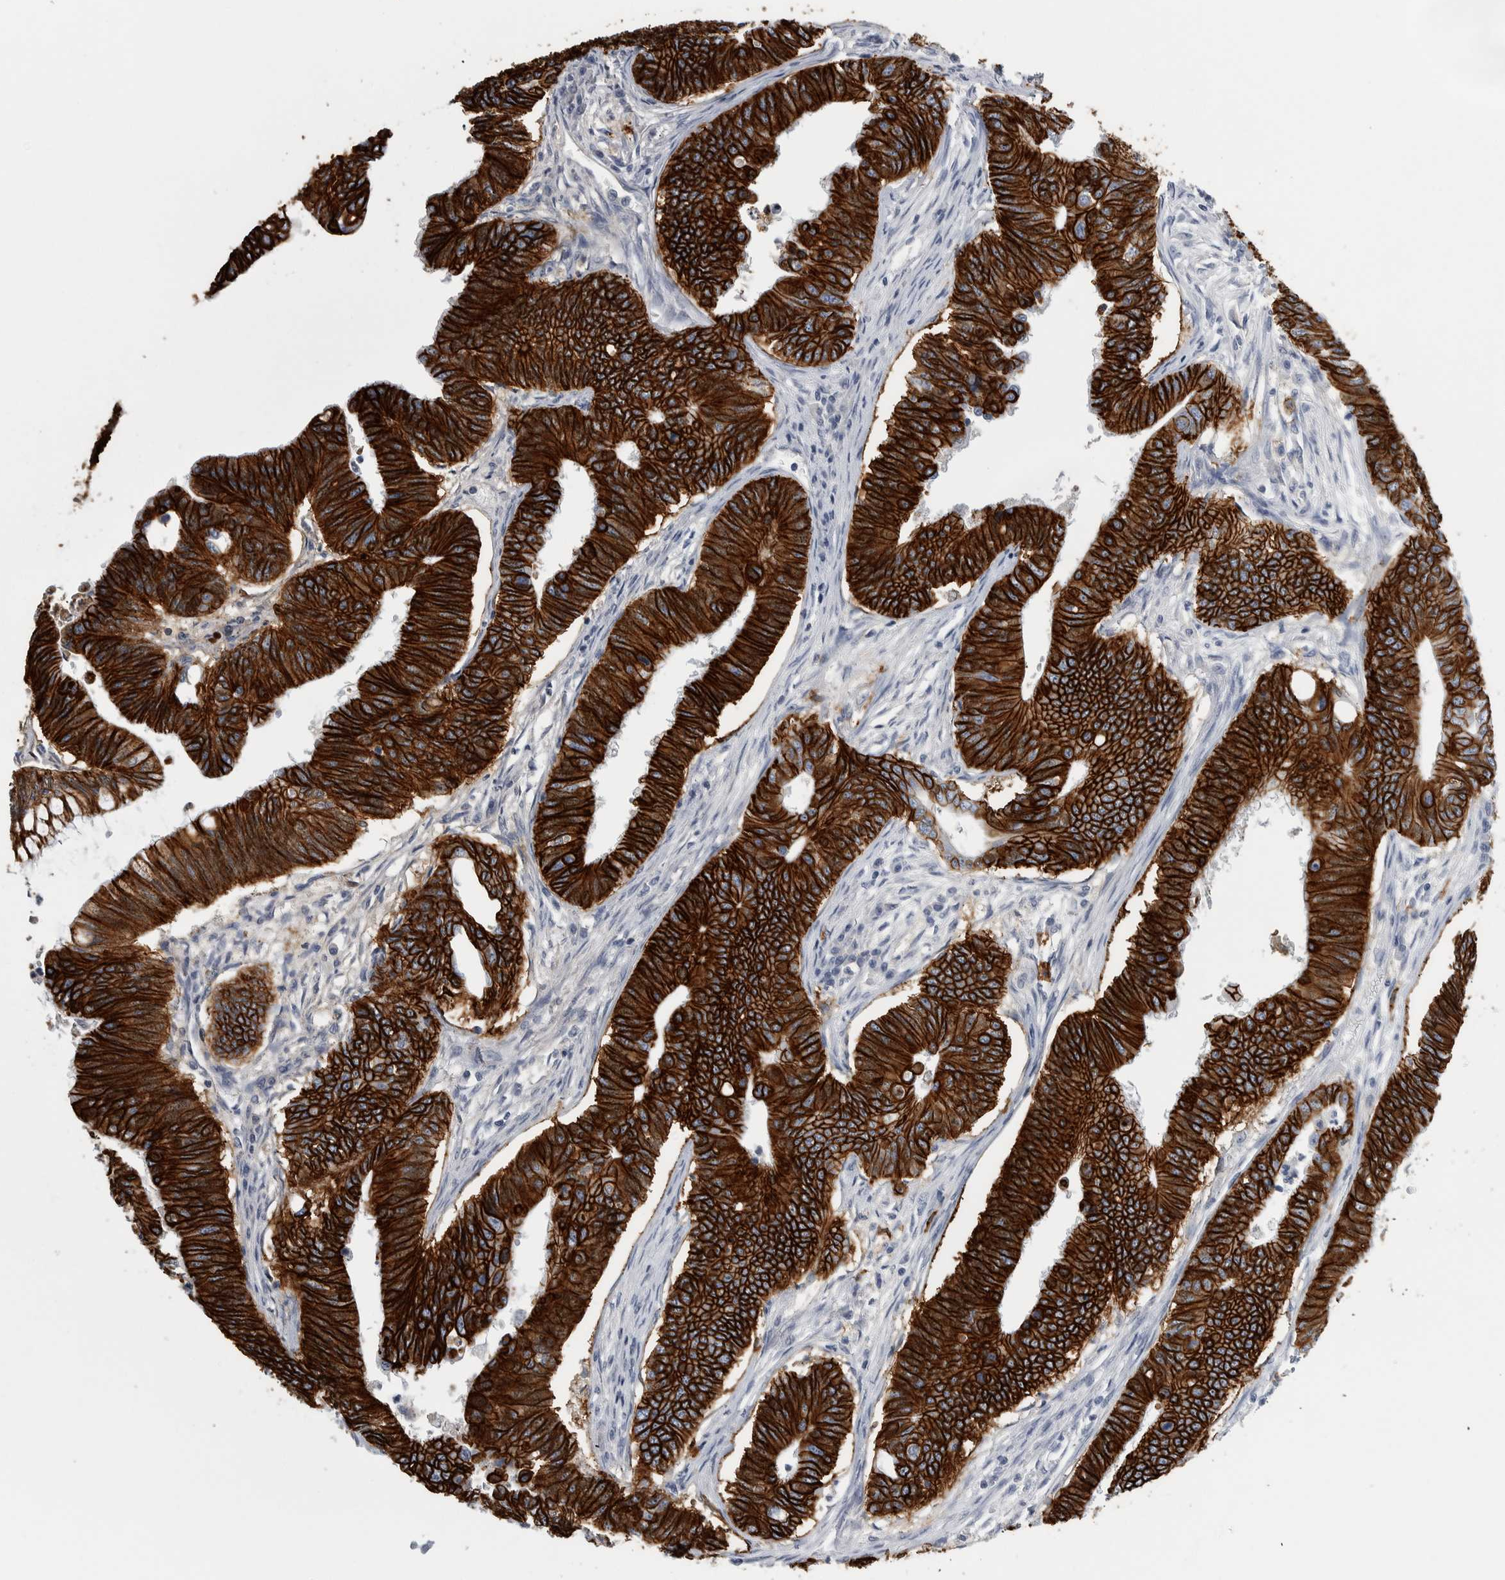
{"staining": {"intensity": "strong", "quantity": ">75%", "location": "cytoplasmic/membranous"}, "tissue": "colorectal cancer", "cell_type": "Tumor cells", "image_type": "cancer", "snomed": [{"axis": "morphology", "description": "Adenoma, NOS"}, {"axis": "morphology", "description": "Adenocarcinoma, NOS"}, {"axis": "topography", "description": "Colon"}], "caption": "This is a micrograph of immunohistochemistry (IHC) staining of adenocarcinoma (colorectal), which shows strong positivity in the cytoplasmic/membranous of tumor cells.", "gene": "CDH17", "patient": {"sex": "male", "age": 79}}